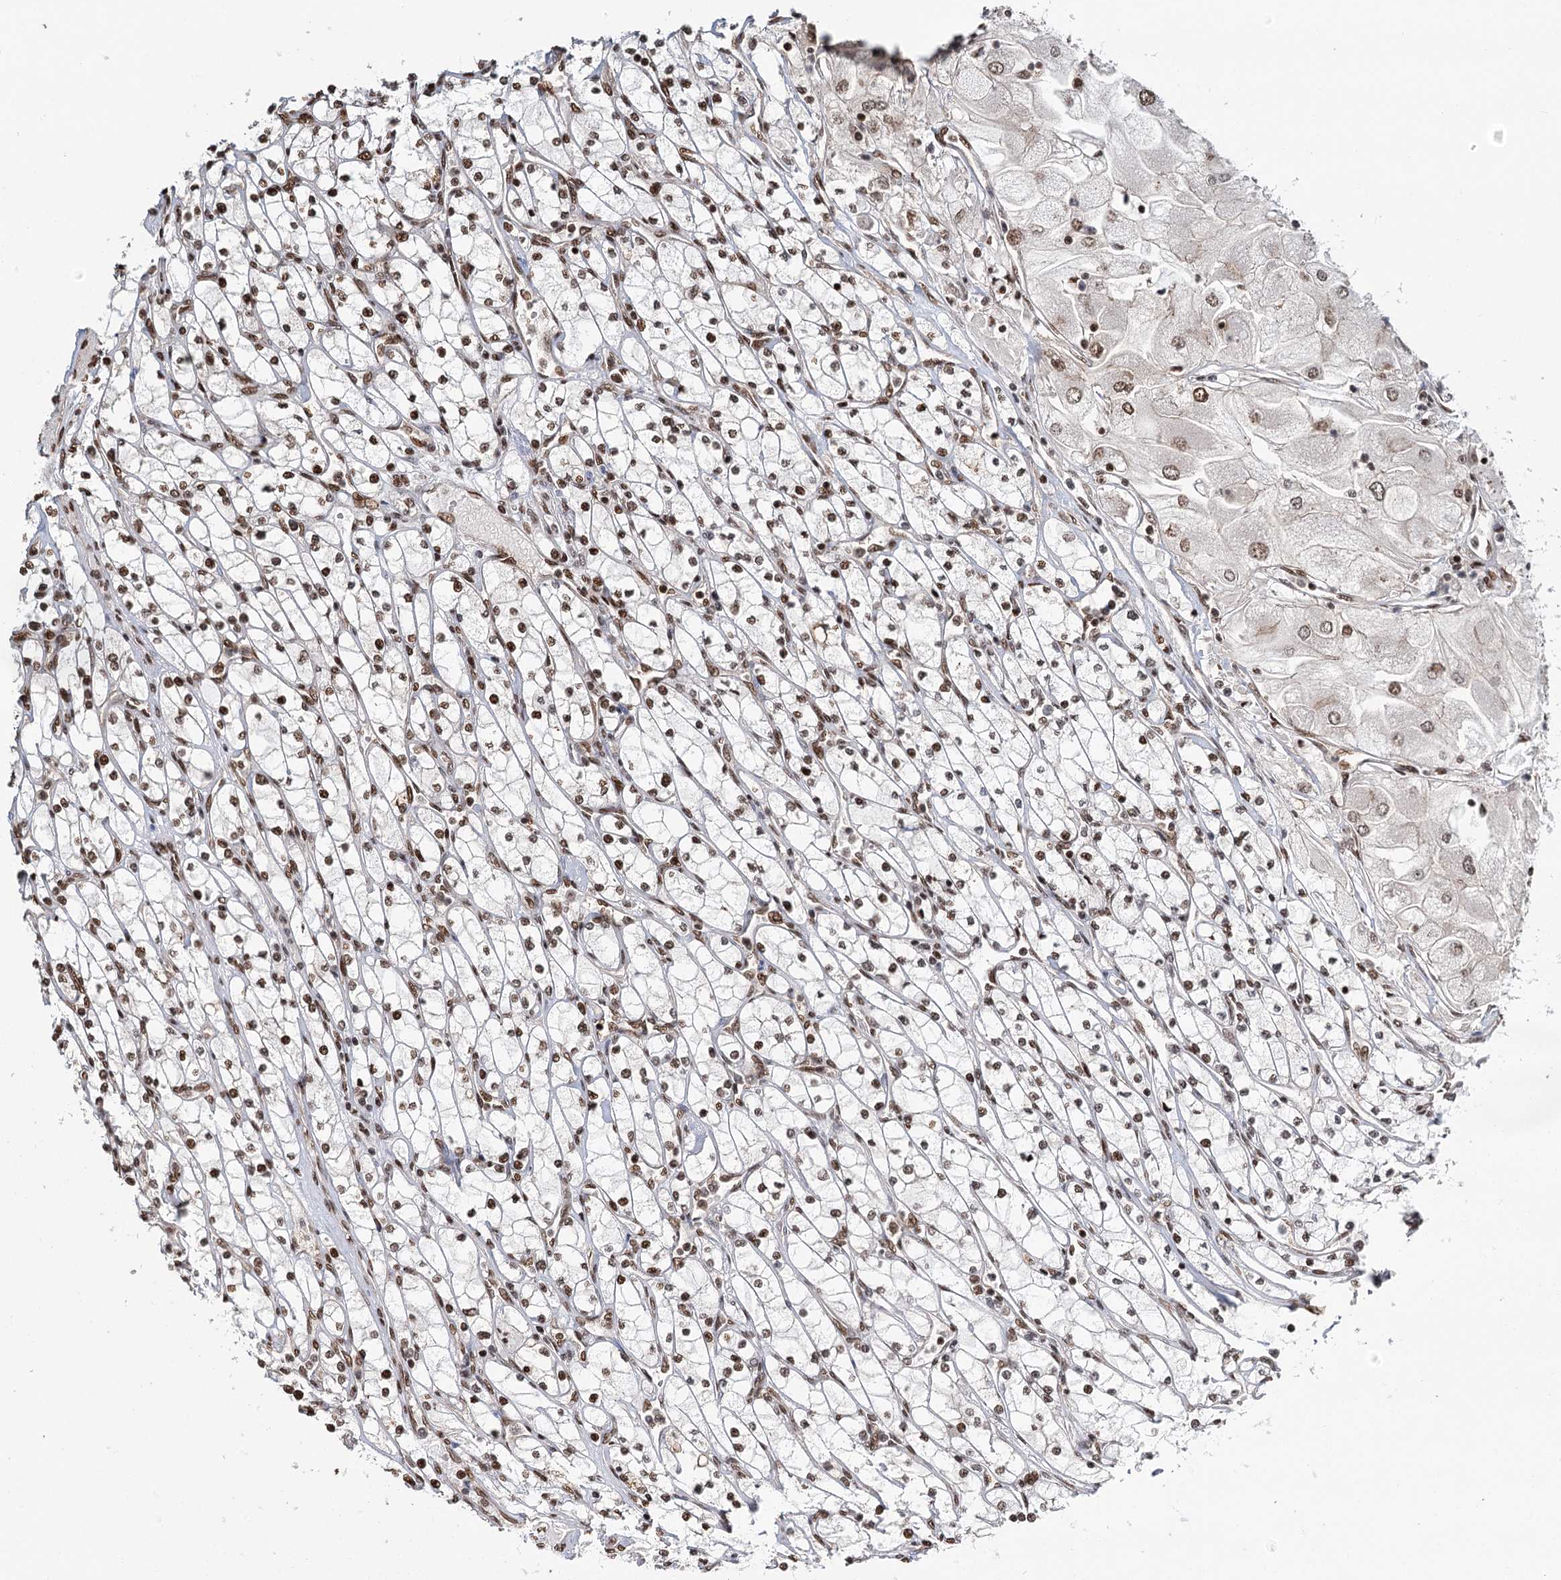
{"staining": {"intensity": "moderate", "quantity": ">75%", "location": "nuclear"}, "tissue": "renal cancer", "cell_type": "Tumor cells", "image_type": "cancer", "snomed": [{"axis": "morphology", "description": "Adenocarcinoma, NOS"}, {"axis": "topography", "description": "Kidney"}], "caption": "IHC (DAB) staining of adenocarcinoma (renal) exhibits moderate nuclear protein staining in about >75% of tumor cells. The protein is shown in brown color, while the nuclei are stained blue.", "gene": "RPS27A", "patient": {"sex": "male", "age": 80}}